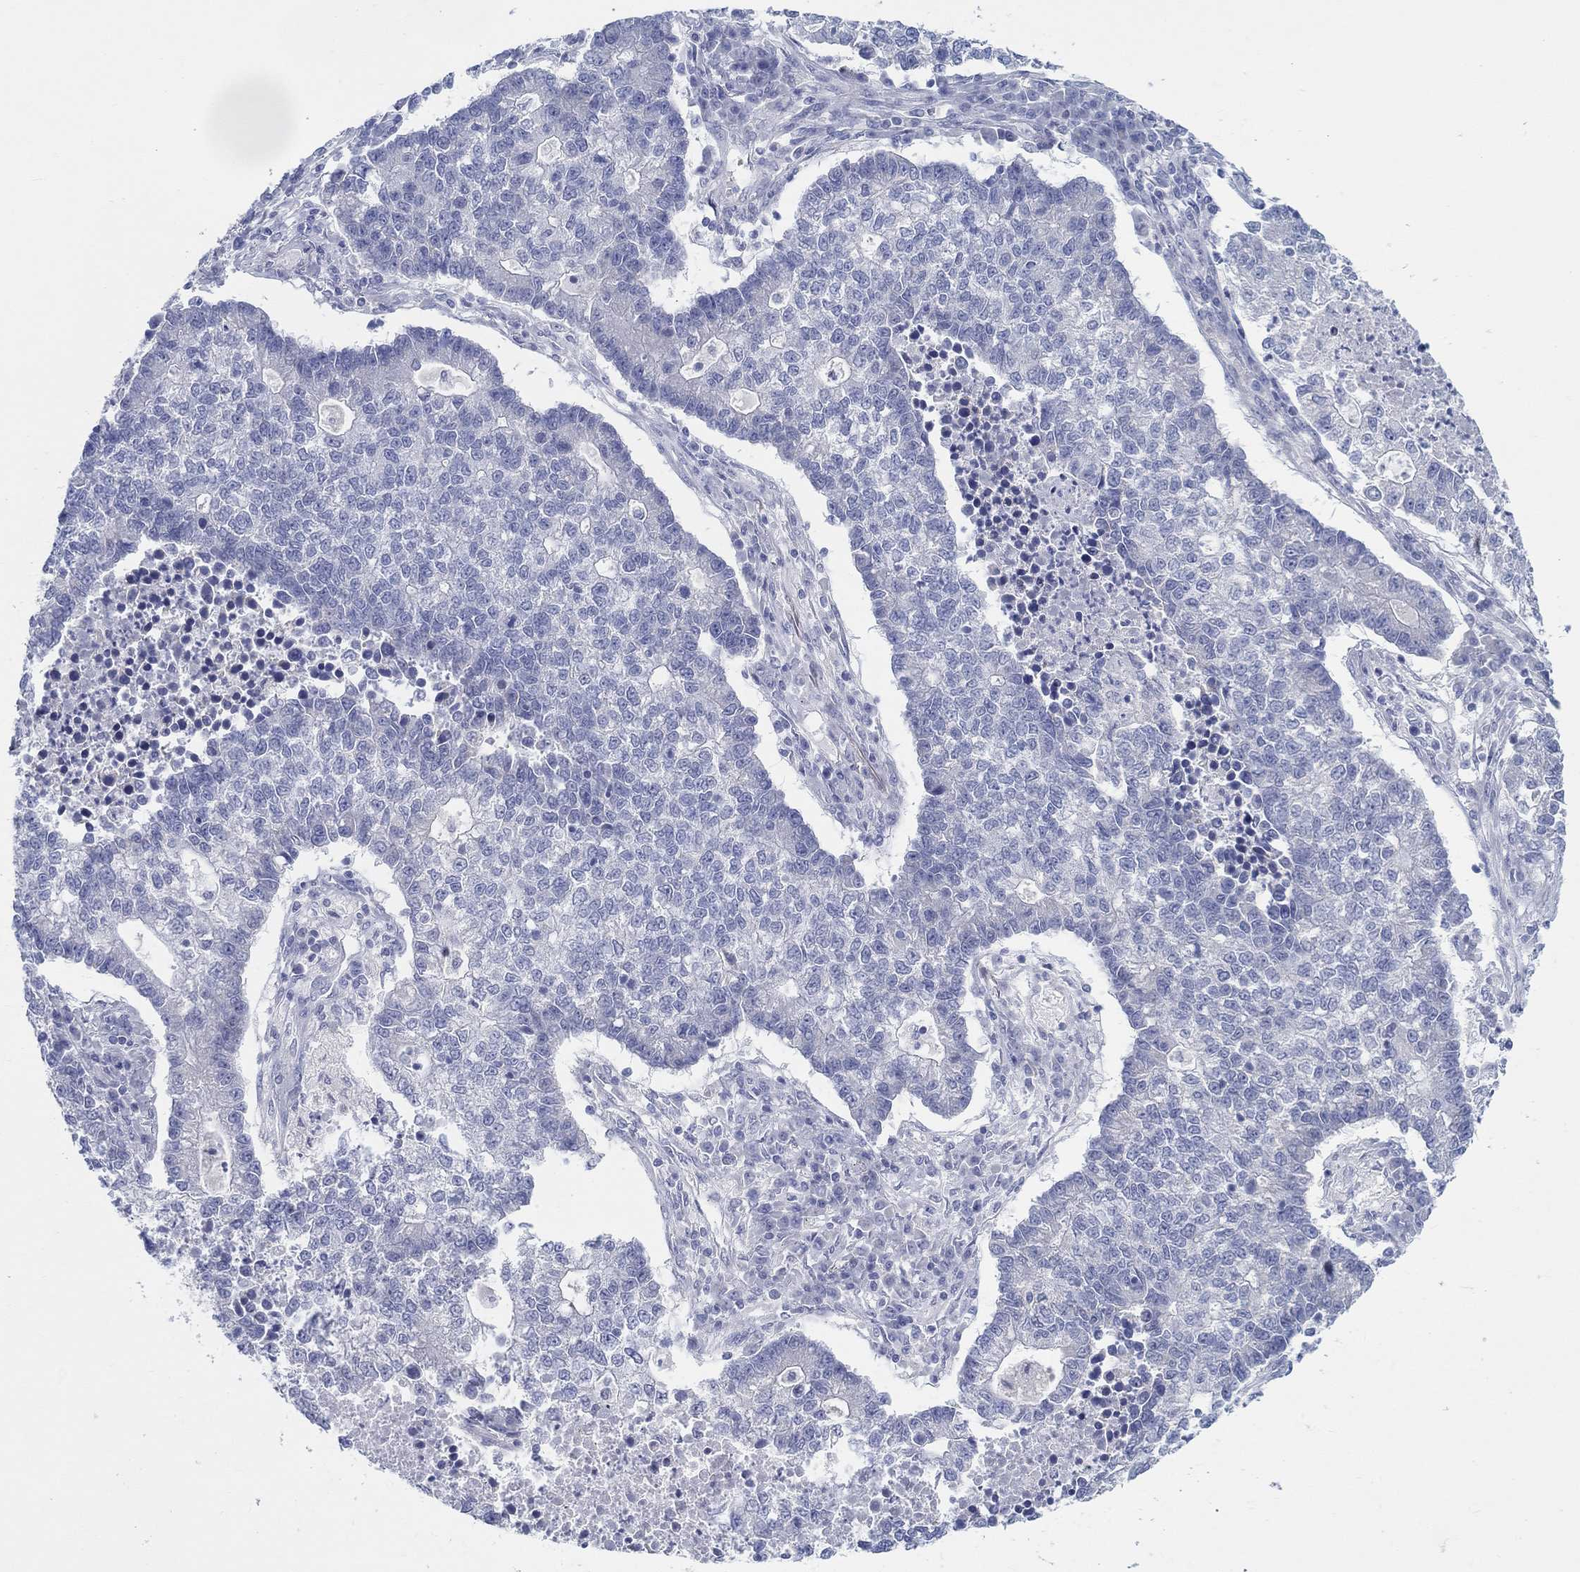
{"staining": {"intensity": "negative", "quantity": "none", "location": "none"}, "tissue": "lung cancer", "cell_type": "Tumor cells", "image_type": "cancer", "snomed": [{"axis": "morphology", "description": "Adenocarcinoma, NOS"}, {"axis": "topography", "description": "Lung"}], "caption": "Lung cancer (adenocarcinoma) was stained to show a protein in brown. There is no significant expression in tumor cells.", "gene": "HAPLN4", "patient": {"sex": "male", "age": 57}}